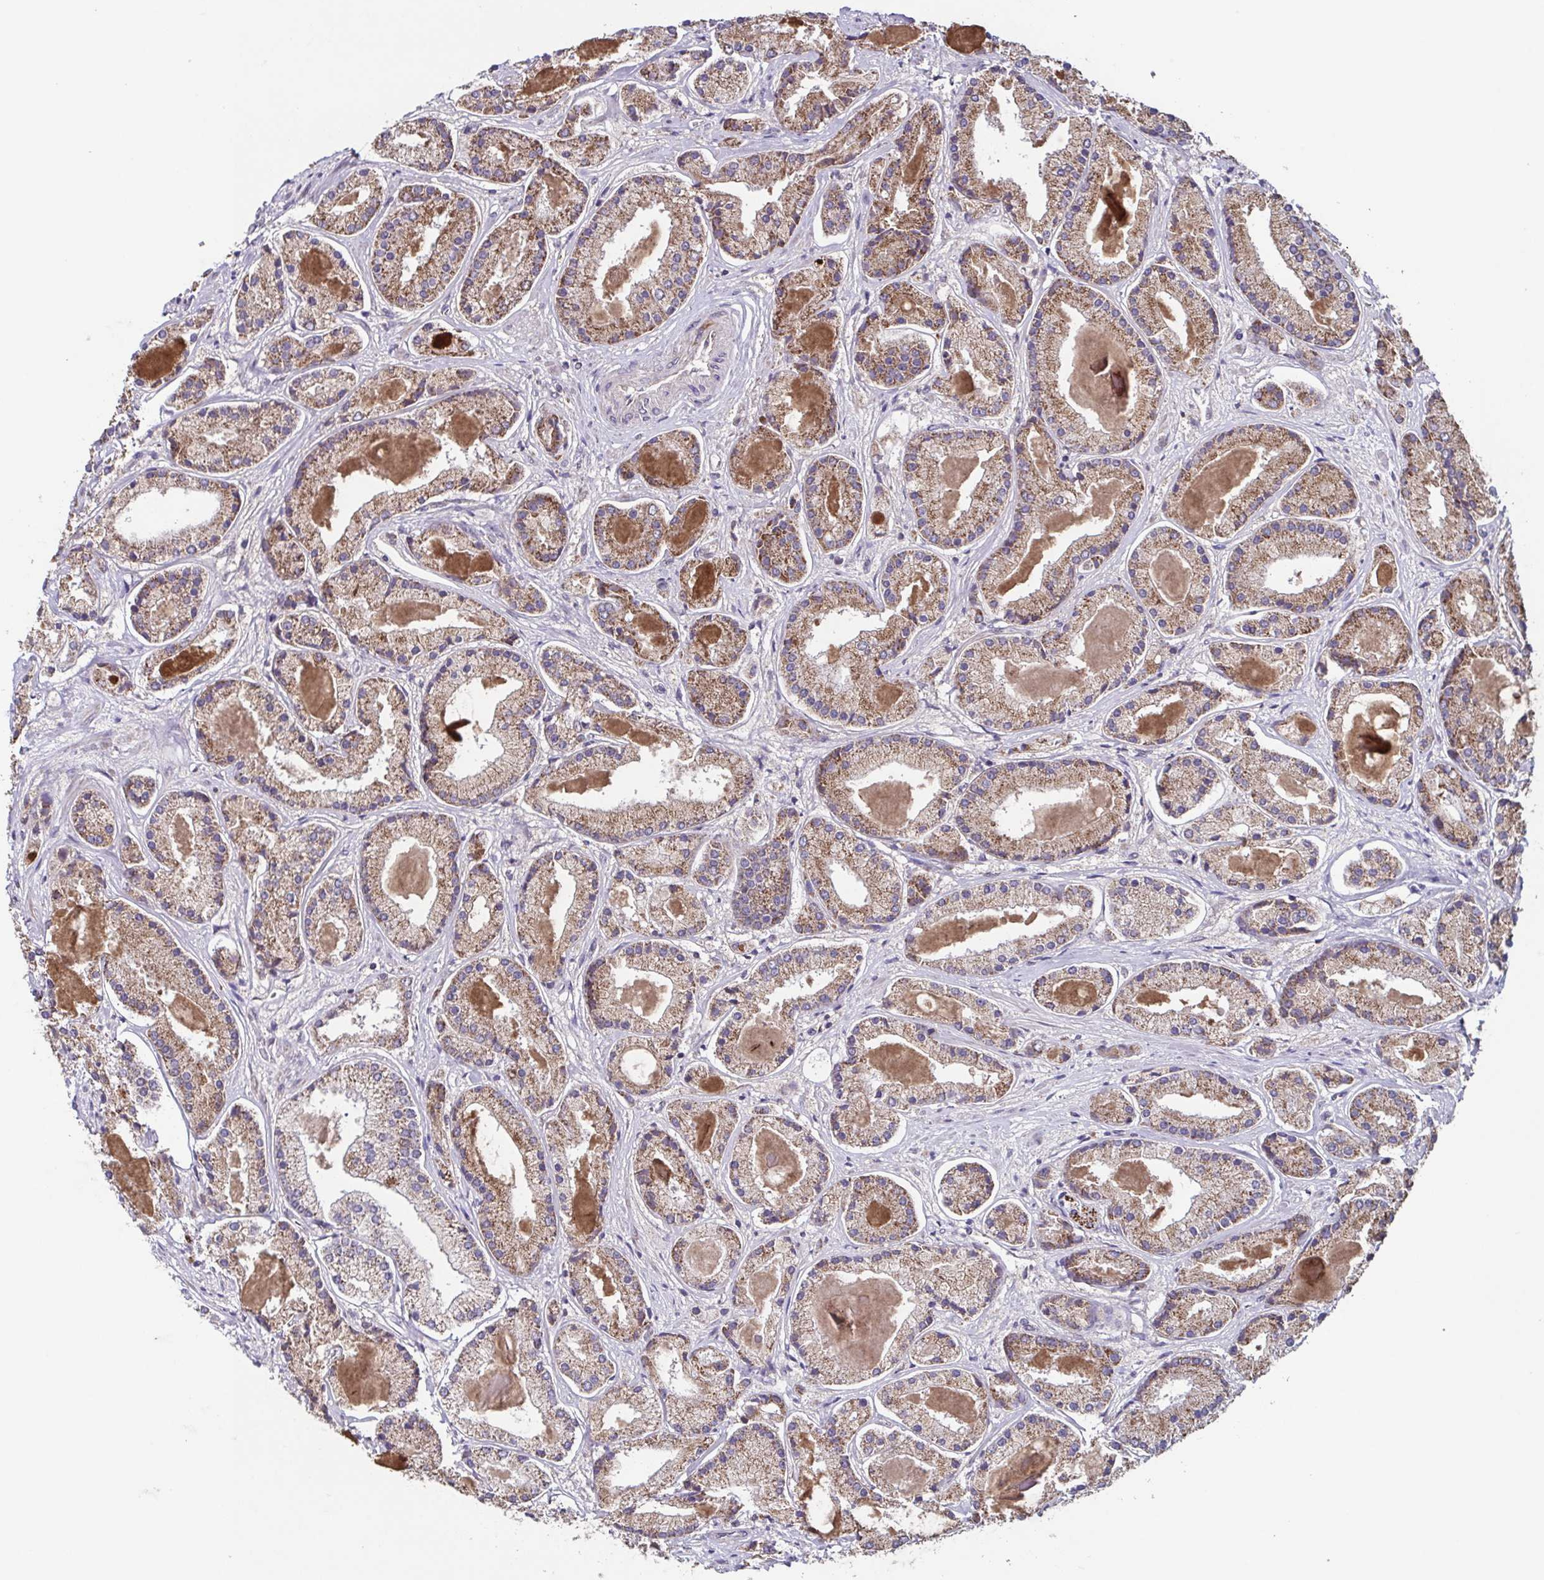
{"staining": {"intensity": "moderate", "quantity": ">75%", "location": "cytoplasmic/membranous"}, "tissue": "prostate cancer", "cell_type": "Tumor cells", "image_type": "cancer", "snomed": [{"axis": "morphology", "description": "Adenocarcinoma, High grade"}, {"axis": "topography", "description": "Prostate"}], "caption": "Prostate cancer (adenocarcinoma (high-grade)) tissue displays moderate cytoplasmic/membranous expression in approximately >75% of tumor cells, visualized by immunohistochemistry.", "gene": "TTC19", "patient": {"sex": "male", "age": 67}}